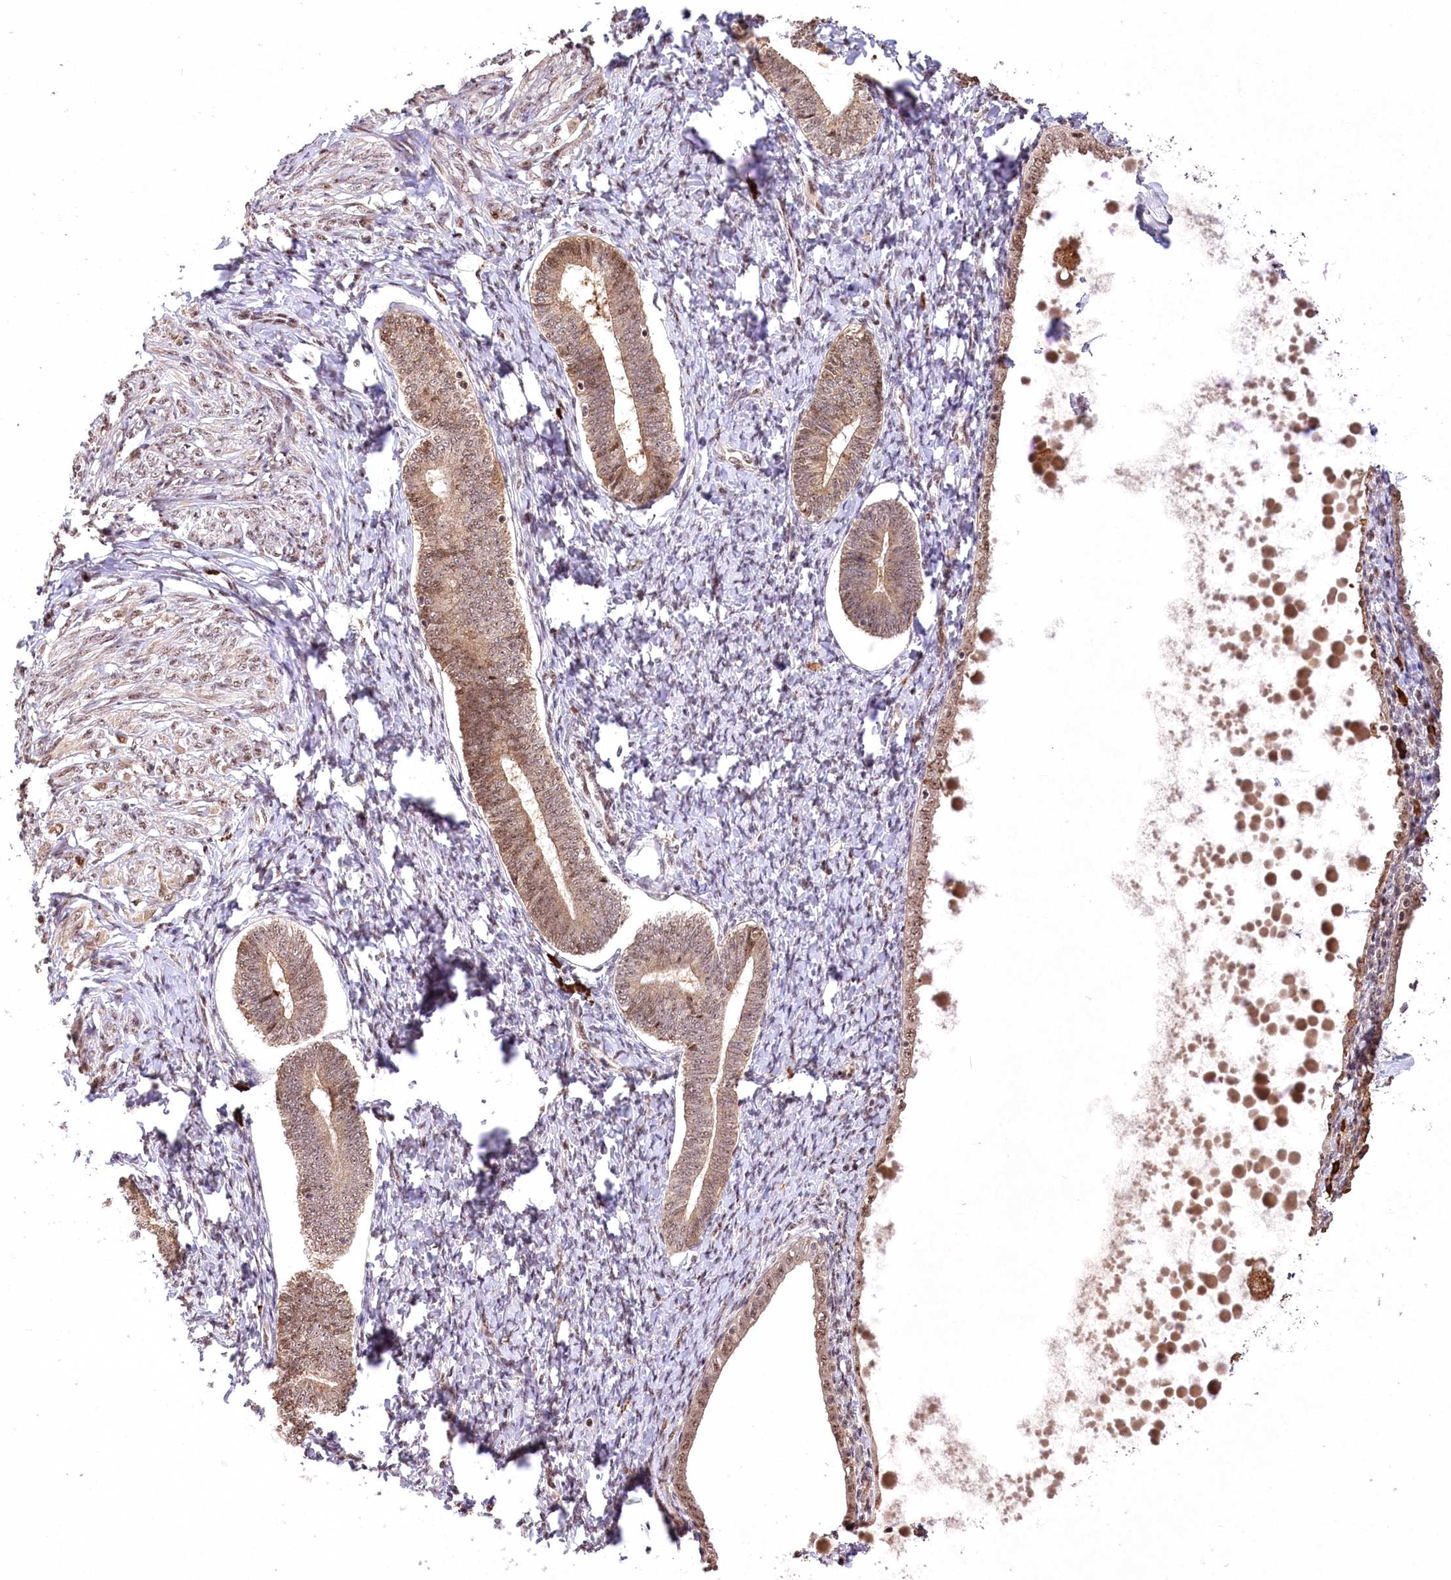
{"staining": {"intensity": "negative", "quantity": "none", "location": "none"}, "tissue": "endometrium", "cell_type": "Cells in endometrial stroma", "image_type": "normal", "snomed": [{"axis": "morphology", "description": "Normal tissue, NOS"}, {"axis": "topography", "description": "Endometrium"}], "caption": "An immunohistochemistry (IHC) histopathology image of normal endometrium is shown. There is no staining in cells in endometrial stroma of endometrium. Brightfield microscopy of immunohistochemistry (IHC) stained with DAB (3,3'-diaminobenzidine) (brown) and hematoxylin (blue), captured at high magnification.", "gene": "PYROXD1", "patient": {"sex": "female", "age": 72}}